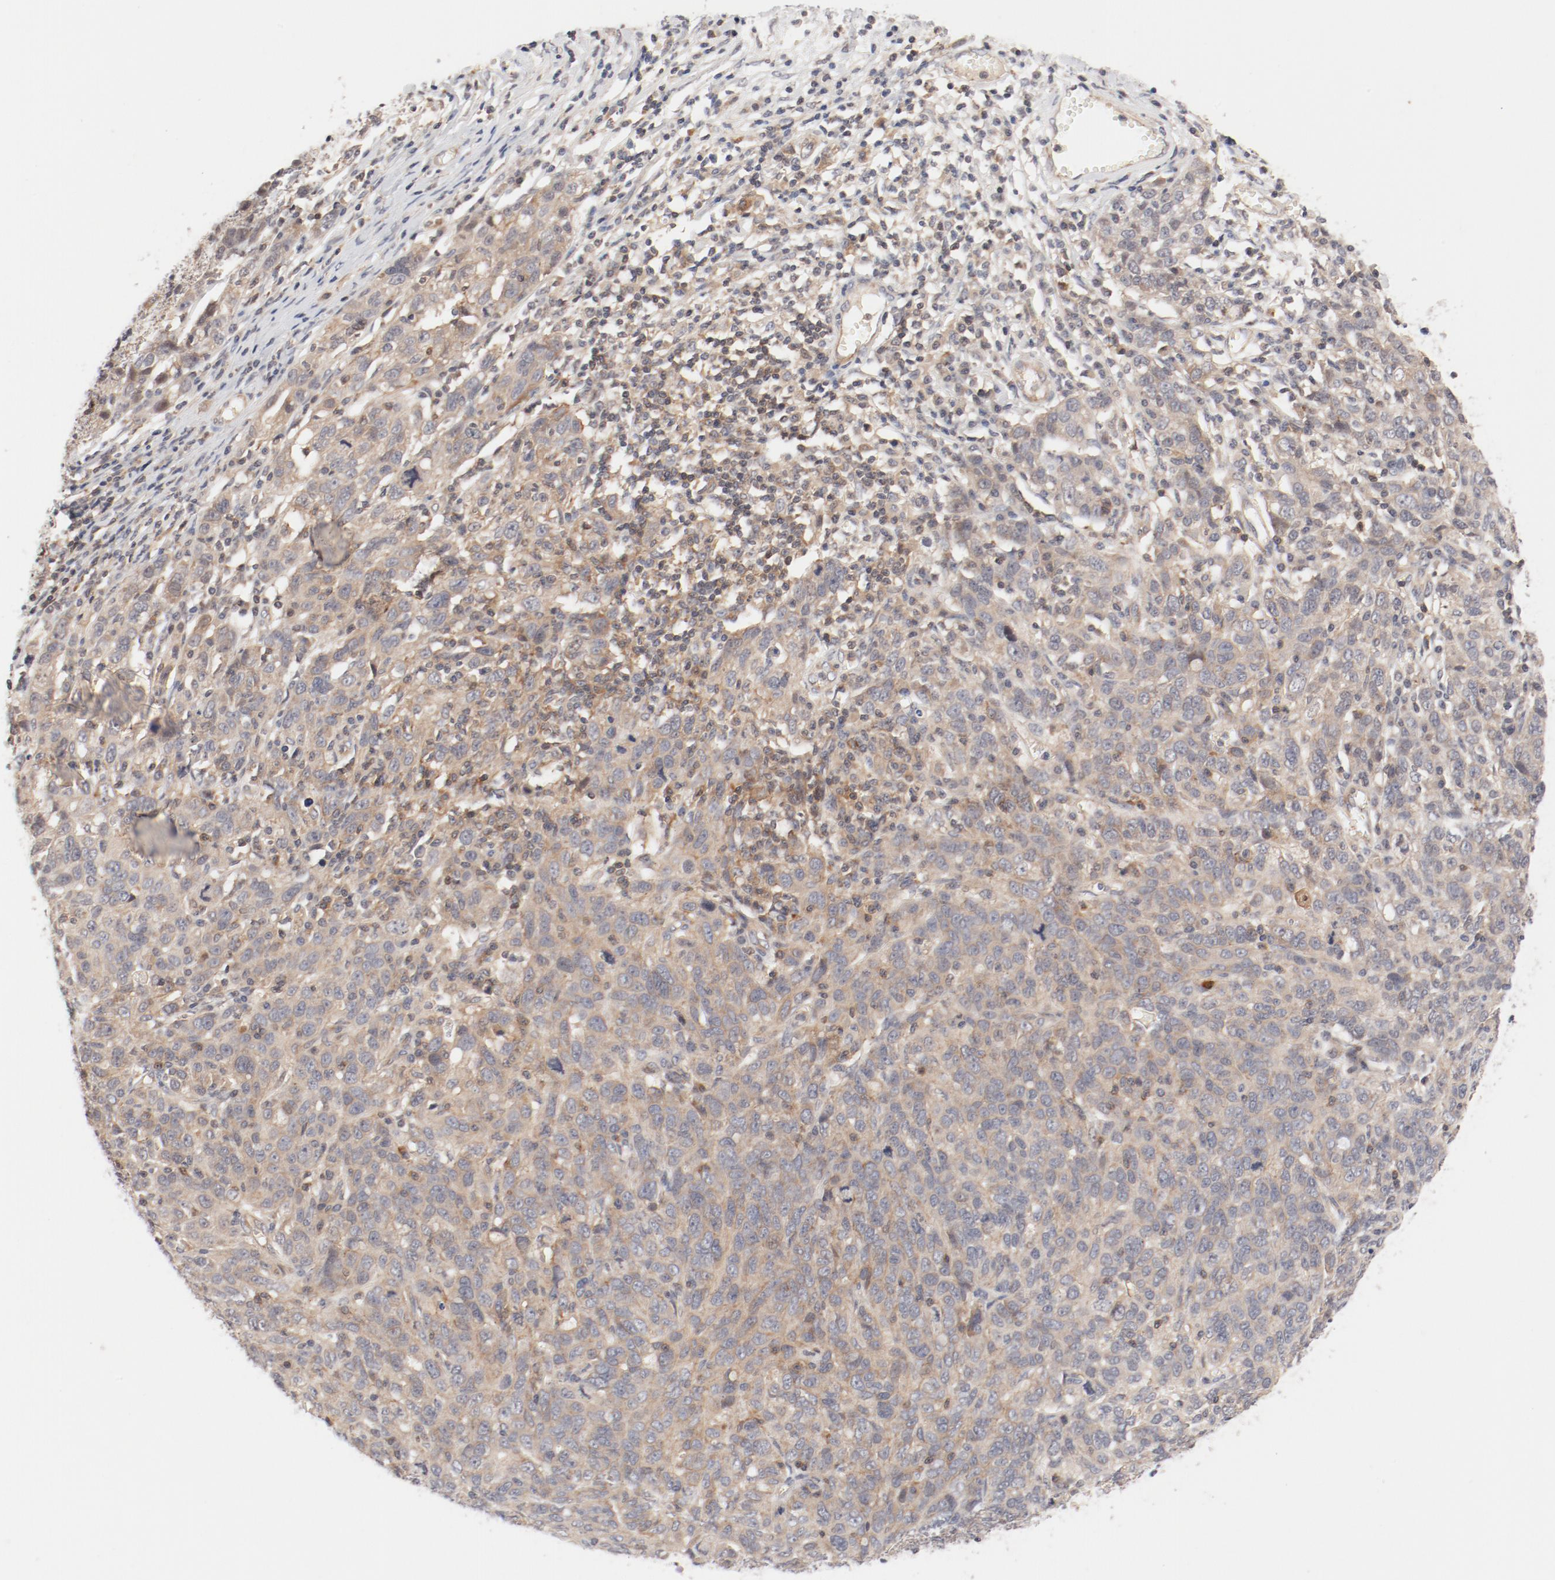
{"staining": {"intensity": "weak", "quantity": "25%-75%", "location": "cytoplasmic/membranous"}, "tissue": "ovarian cancer", "cell_type": "Tumor cells", "image_type": "cancer", "snomed": [{"axis": "morphology", "description": "Cystadenocarcinoma, serous, NOS"}, {"axis": "topography", "description": "Ovary"}], "caption": "High-magnification brightfield microscopy of ovarian cancer (serous cystadenocarcinoma) stained with DAB (brown) and counterstained with hematoxylin (blue). tumor cells exhibit weak cytoplasmic/membranous expression is seen in about25%-75% of cells.", "gene": "ZNF267", "patient": {"sex": "female", "age": 71}}